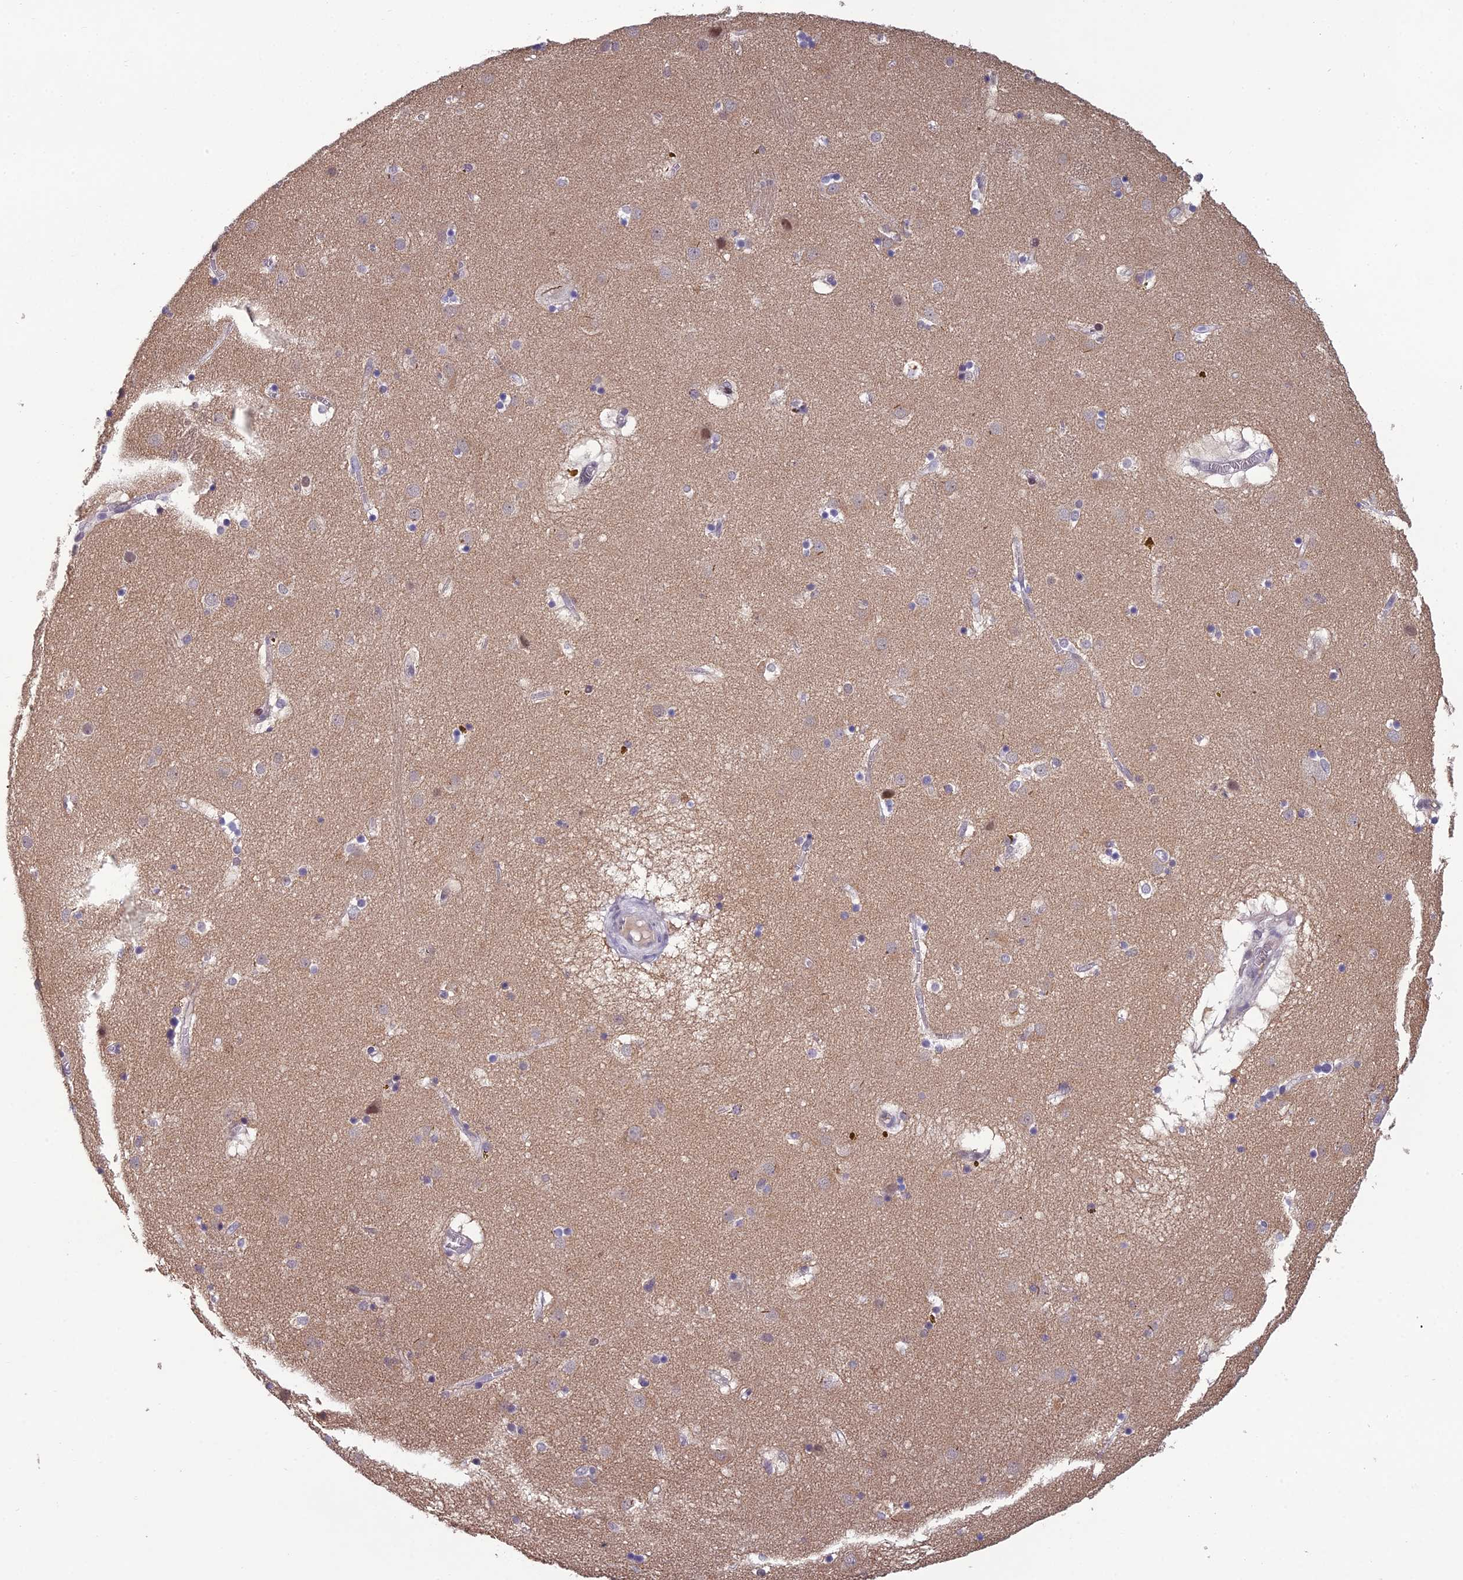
{"staining": {"intensity": "negative", "quantity": "none", "location": "none"}, "tissue": "caudate", "cell_type": "Glial cells", "image_type": "normal", "snomed": [{"axis": "morphology", "description": "Normal tissue, NOS"}, {"axis": "topography", "description": "Lateral ventricle wall"}], "caption": "A high-resolution micrograph shows immunohistochemistry staining of normal caudate, which shows no significant expression in glial cells.", "gene": "RGS17", "patient": {"sex": "male", "age": 70}}